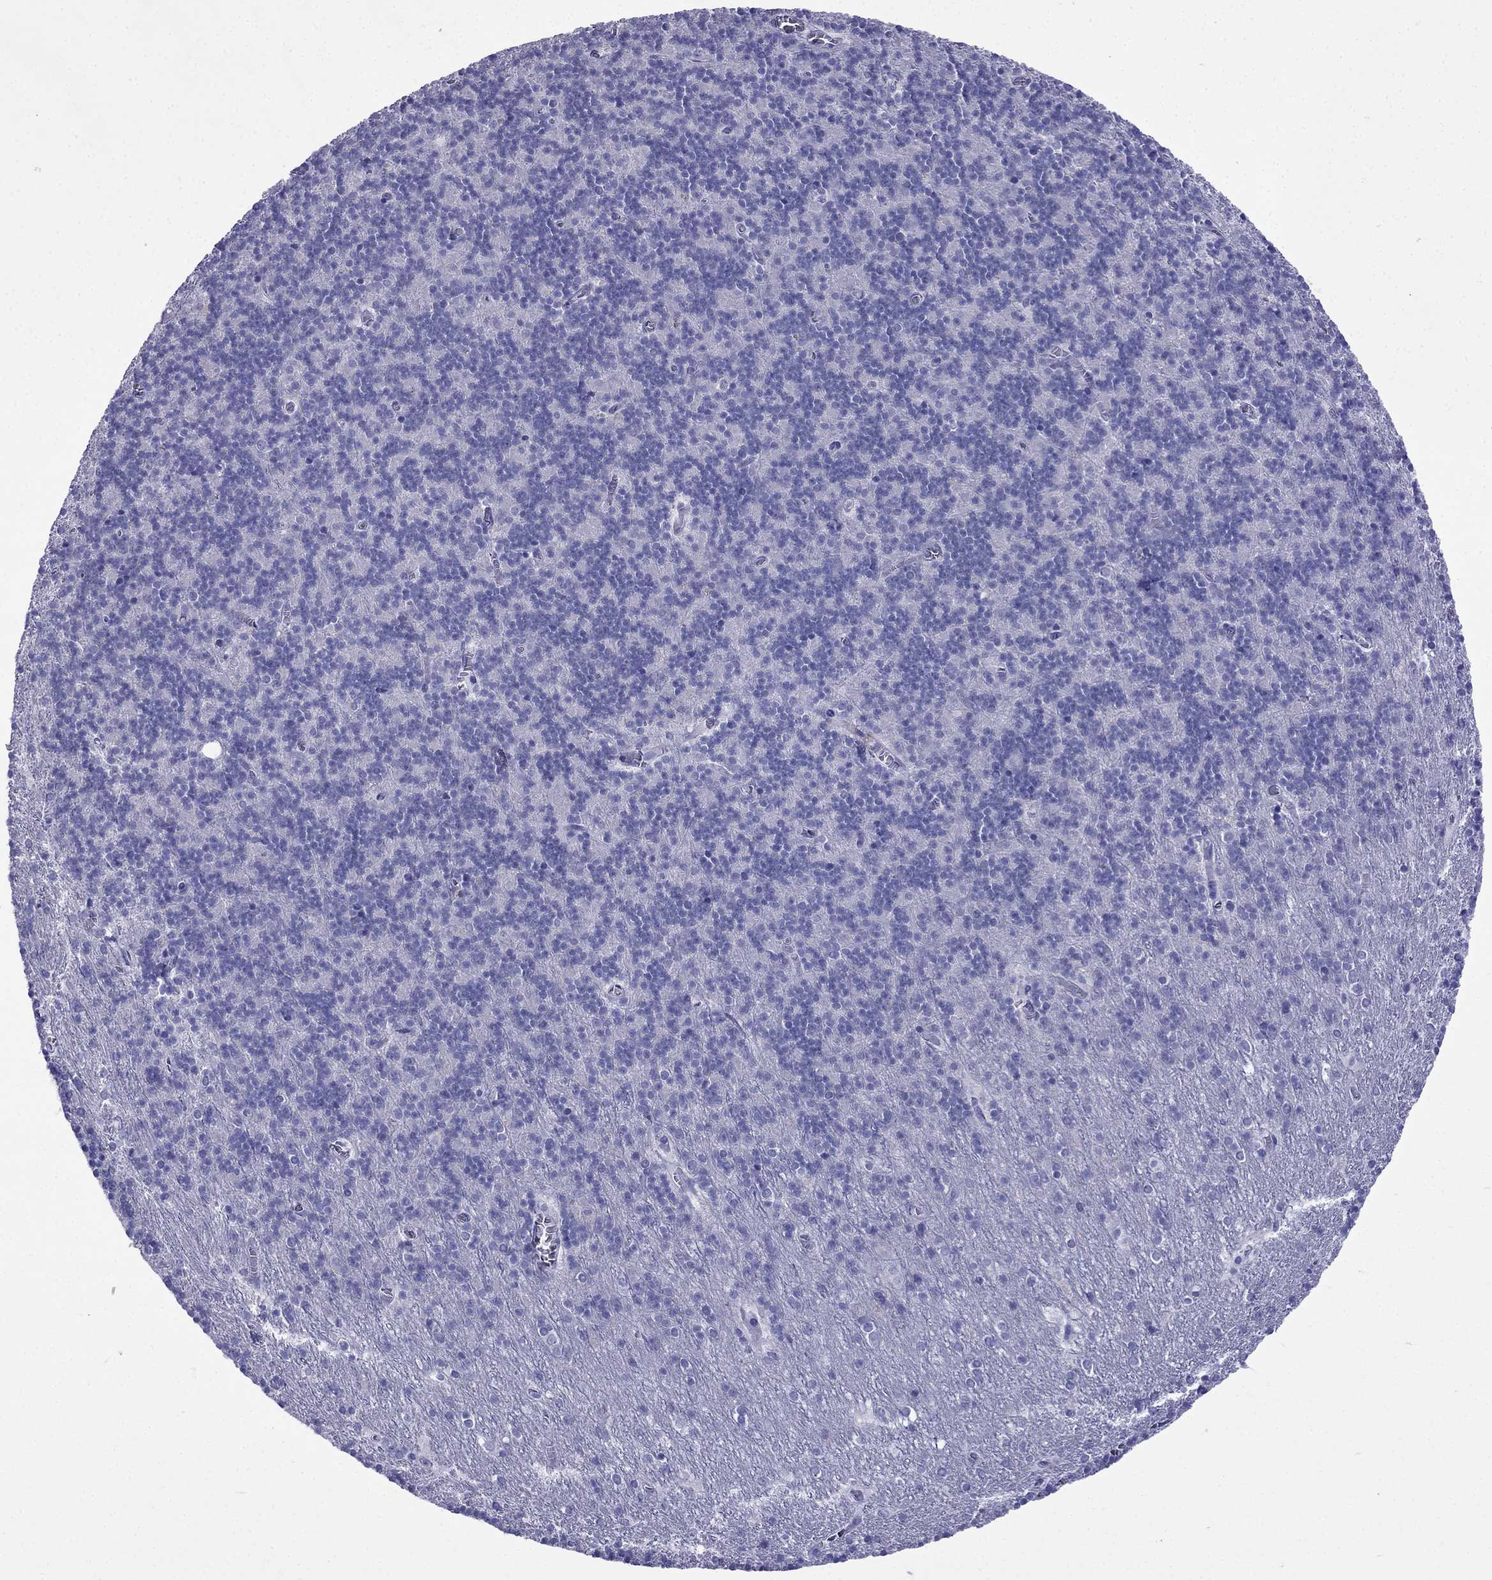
{"staining": {"intensity": "negative", "quantity": "none", "location": "none"}, "tissue": "cerebellum", "cell_type": "Cells in granular layer", "image_type": "normal", "snomed": [{"axis": "morphology", "description": "Normal tissue, NOS"}, {"axis": "topography", "description": "Cerebellum"}], "caption": "Immunohistochemistry image of benign cerebellum stained for a protein (brown), which shows no positivity in cells in granular layer. (Brightfield microscopy of DAB immunohistochemistry at high magnification).", "gene": "ARR3", "patient": {"sex": "male", "age": 70}}